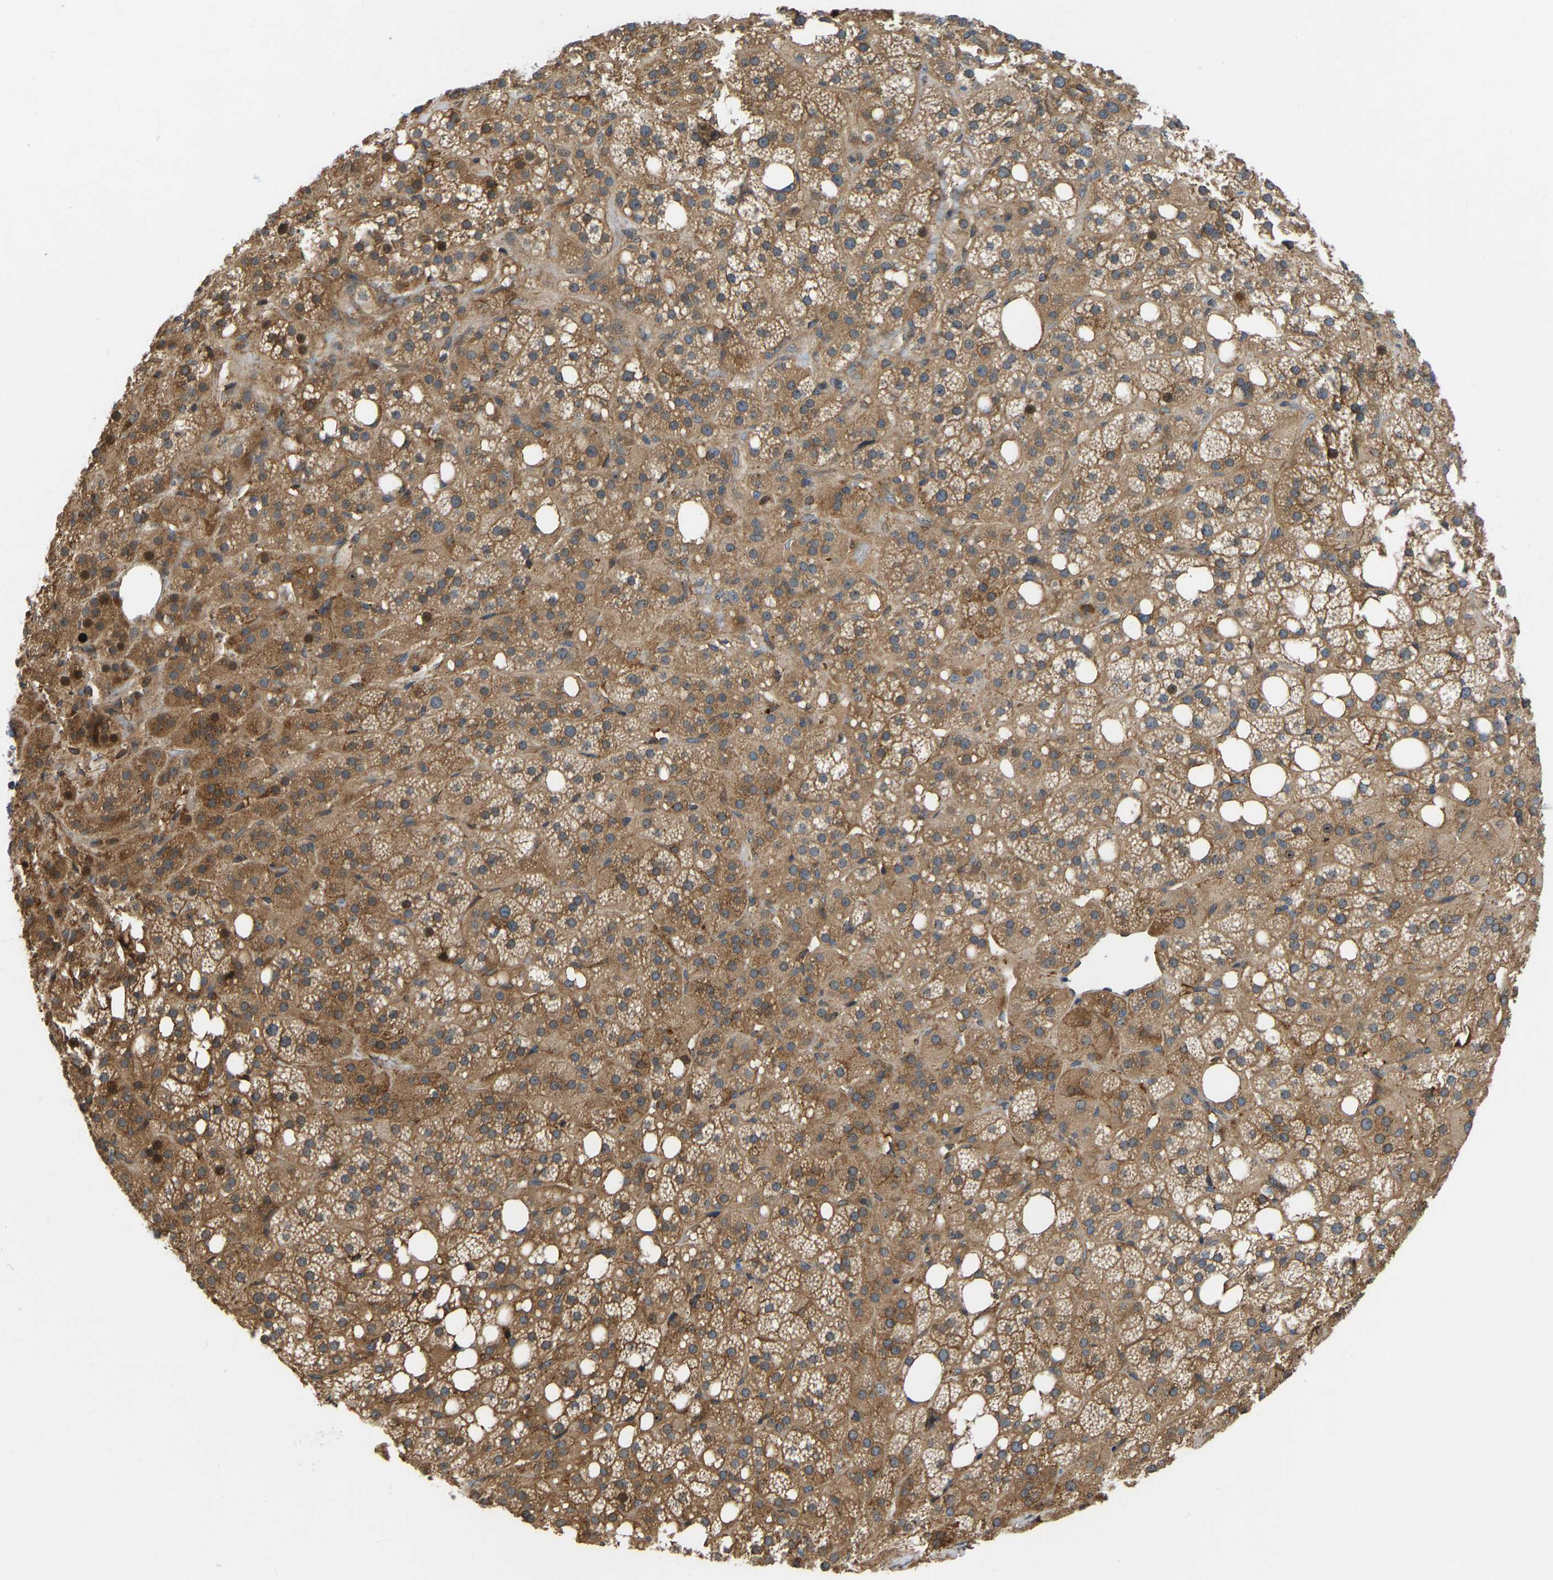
{"staining": {"intensity": "strong", "quantity": ">75%", "location": "cytoplasmic/membranous"}, "tissue": "adrenal gland", "cell_type": "Glandular cells", "image_type": "normal", "snomed": [{"axis": "morphology", "description": "Normal tissue, NOS"}, {"axis": "topography", "description": "Adrenal gland"}], "caption": "Strong cytoplasmic/membranous expression for a protein is seen in about >75% of glandular cells of normal adrenal gland using immunohistochemistry (IHC).", "gene": "RASGRF2", "patient": {"sex": "female", "age": 59}}